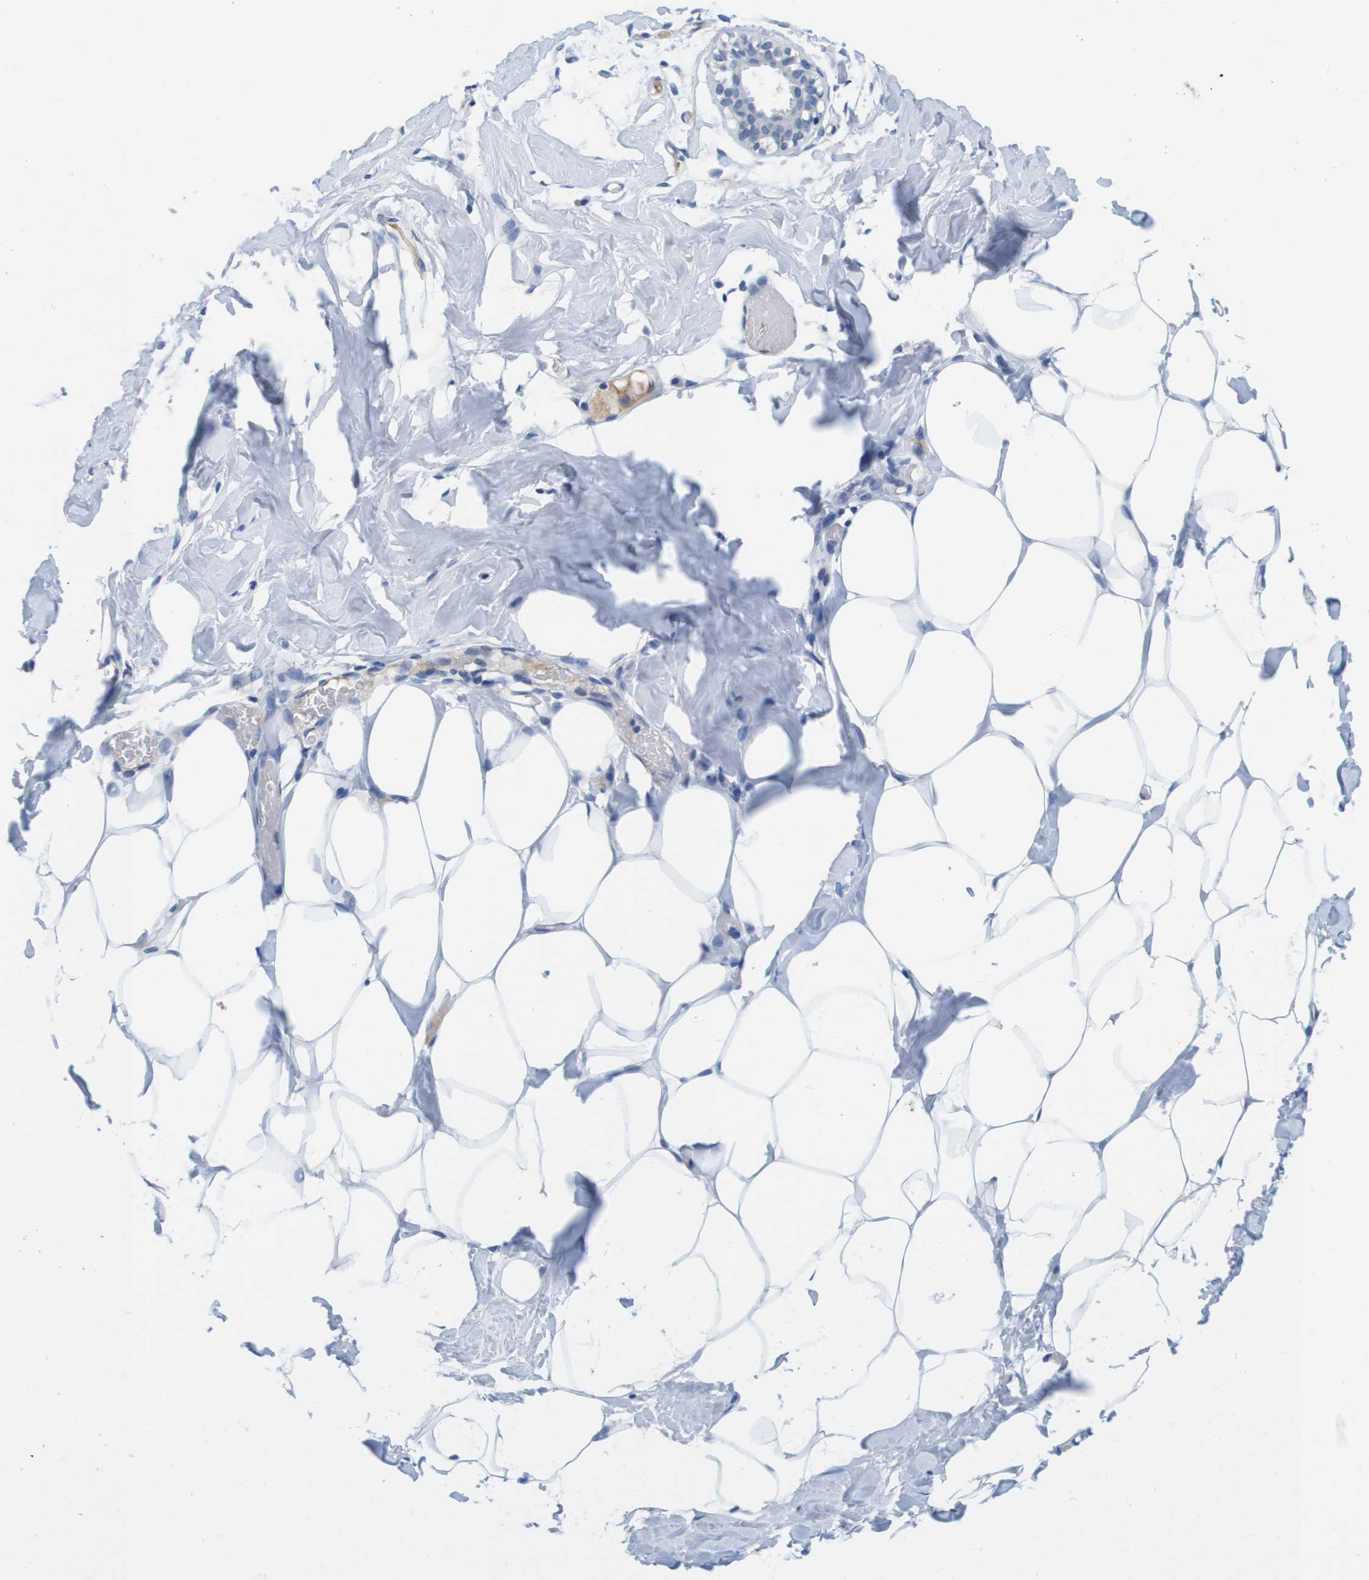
{"staining": {"intensity": "negative", "quantity": "none", "location": "none"}, "tissue": "adipose tissue", "cell_type": "Adipocytes", "image_type": "normal", "snomed": [{"axis": "morphology", "description": "Normal tissue, NOS"}, {"axis": "topography", "description": "Breast"}, {"axis": "topography", "description": "Soft tissue"}], "caption": "This image is of benign adipose tissue stained with immunohistochemistry to label a protein in brown with the nuclei are counter-stained blue. There is no positivity in adipocytes.", "gene": "APOA1", "patient": {"sex": "female", "age": 75}}